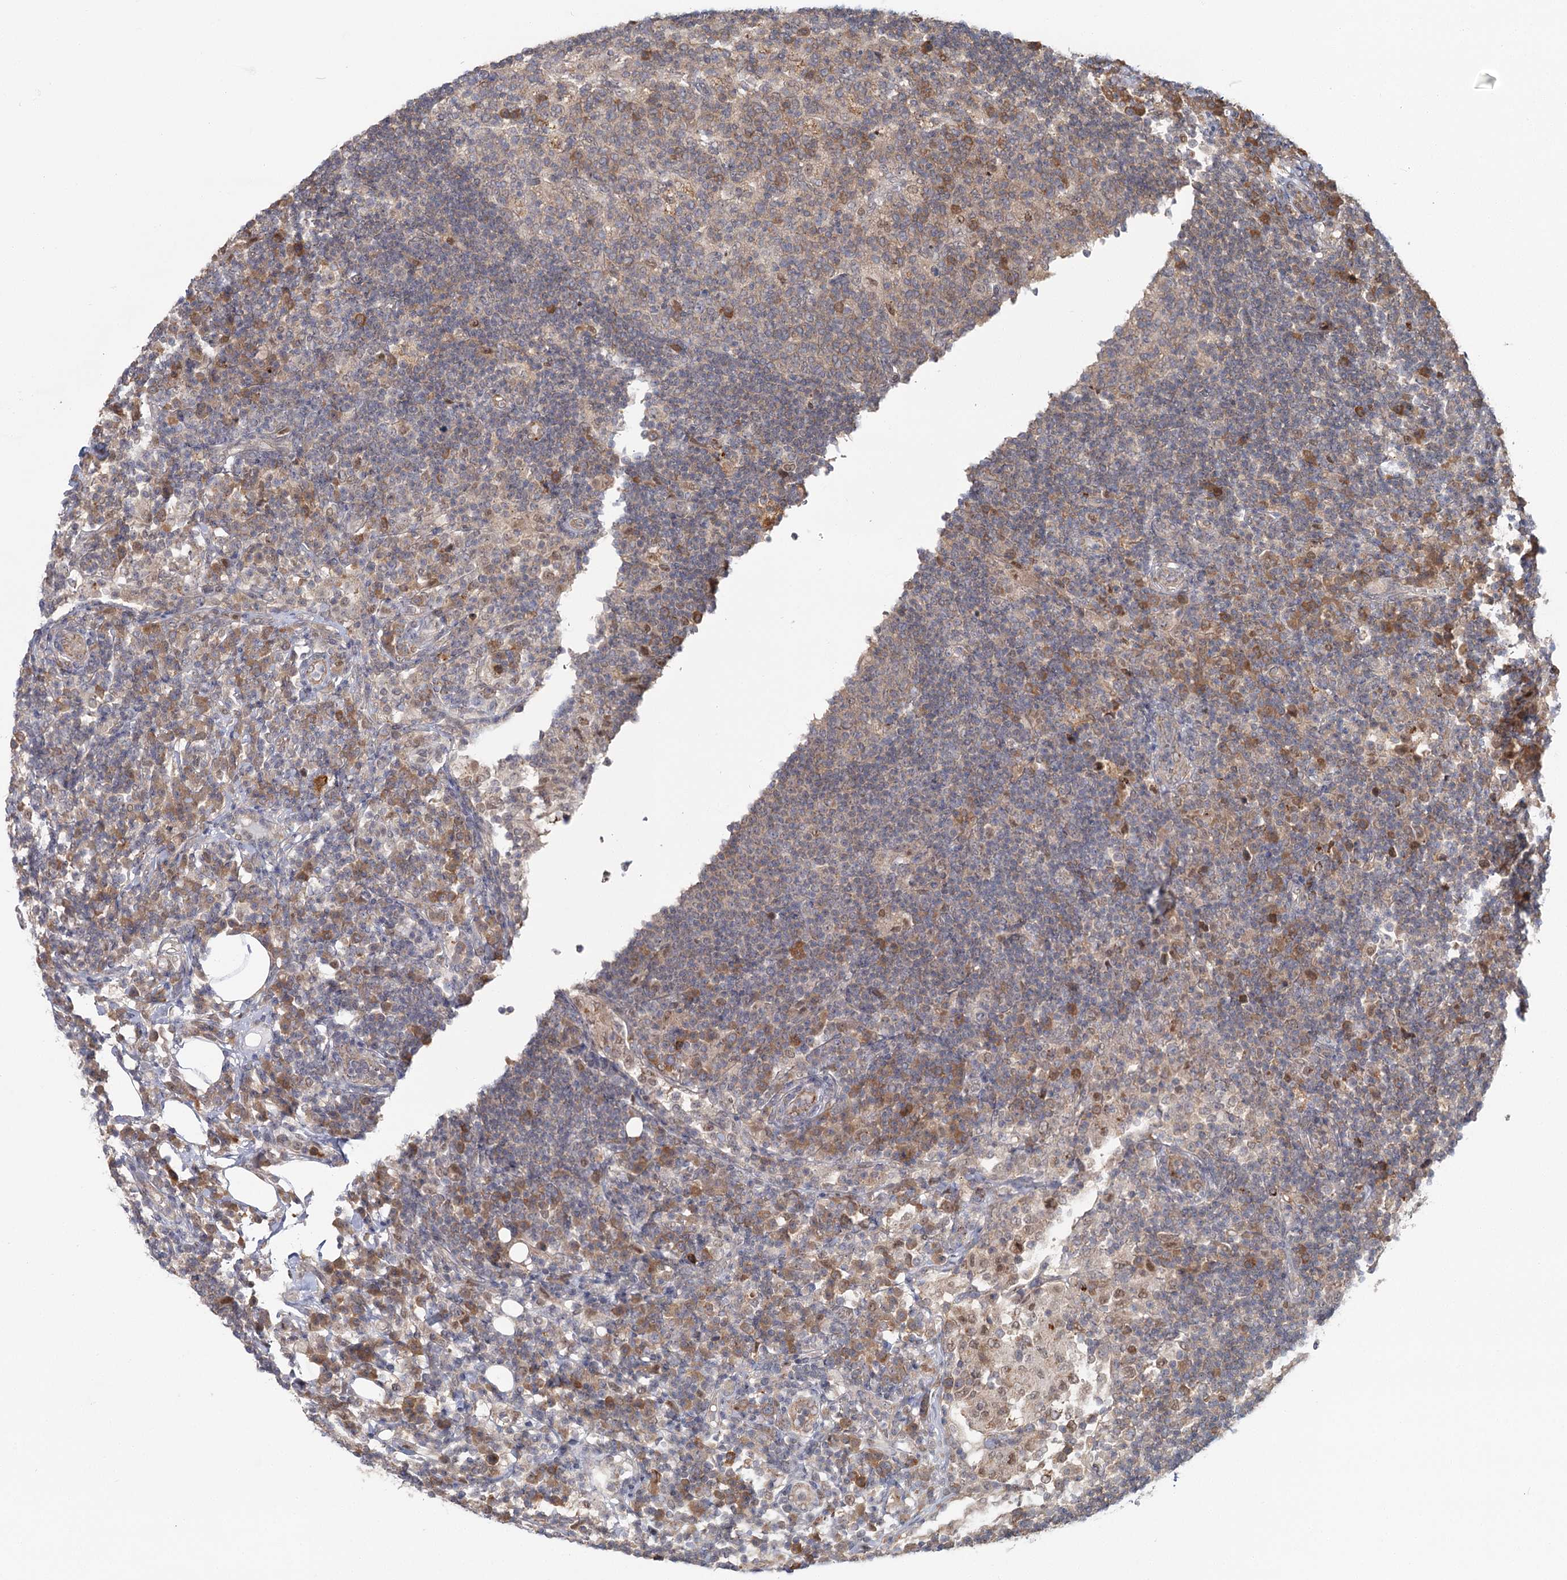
{"staining": {"intensity": "moderate", "quantity": "<25%", "location": "cytoplasmic/membranous"}, "tissue": "lymph node", "cell_type": "Germinal center cells", "image_type": "normal", "snomed": [{"axis": "morphology", "description": "Normal tissue, NOS"}, {"axis": "topography", "description": "Lymph node"}], "caption": "High-magnification brightfield microscopy of unremarkable lymph node stained with DAB (3,3'-diaminobenzidine) (brown) and counterstained with hematoxylin (blue). germinal center cells exhibit moderate cytoplasmic/membranous positivity is appreciated in approximately<25% of cells.", "gene": "THNSL1", "patient": {"sex": "female", "age": 53}}